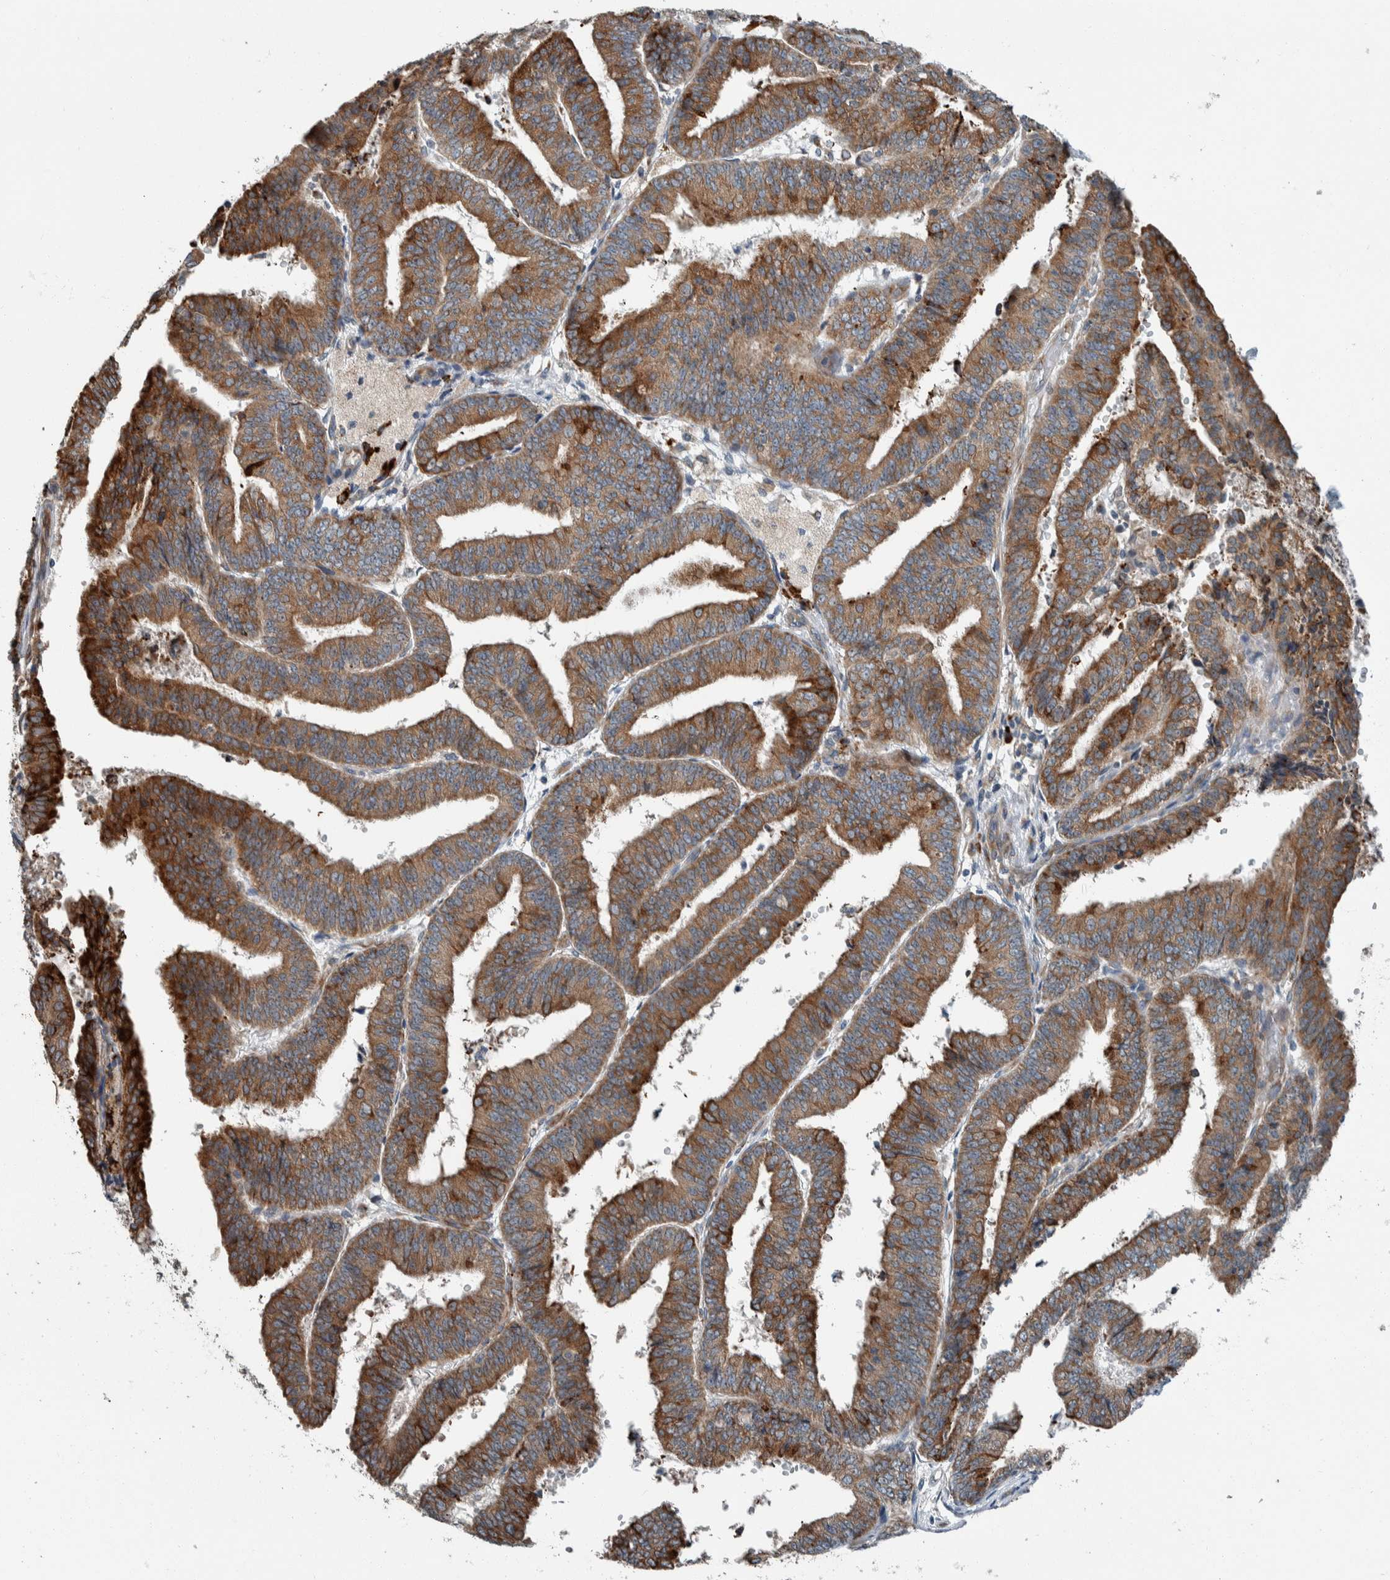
{"staining": {"intensity": "strong", "quantity": ">75%", "location": "cytoplasmic/membranous"}, "tissue": "endometrial cancer", "cell_type": "Tumor cells", "image_type": "cancer", "snomed": [{"axis": "morphology", "description": "Adenocarcinoma, NOS"}, {"axis": "topography", "description": "Endometrium"}], "caption": "Immunohistochemistry (IHC) (DAB (3,3'-diaminobenzidine)) staining of human endometrial adenocarcinoma demonstrates strong cytoplasmic/membranous protein staining in approximately >75% of tumor cells.", "gene": "USP25", "patient": {"sex": "female", "age": 63}}